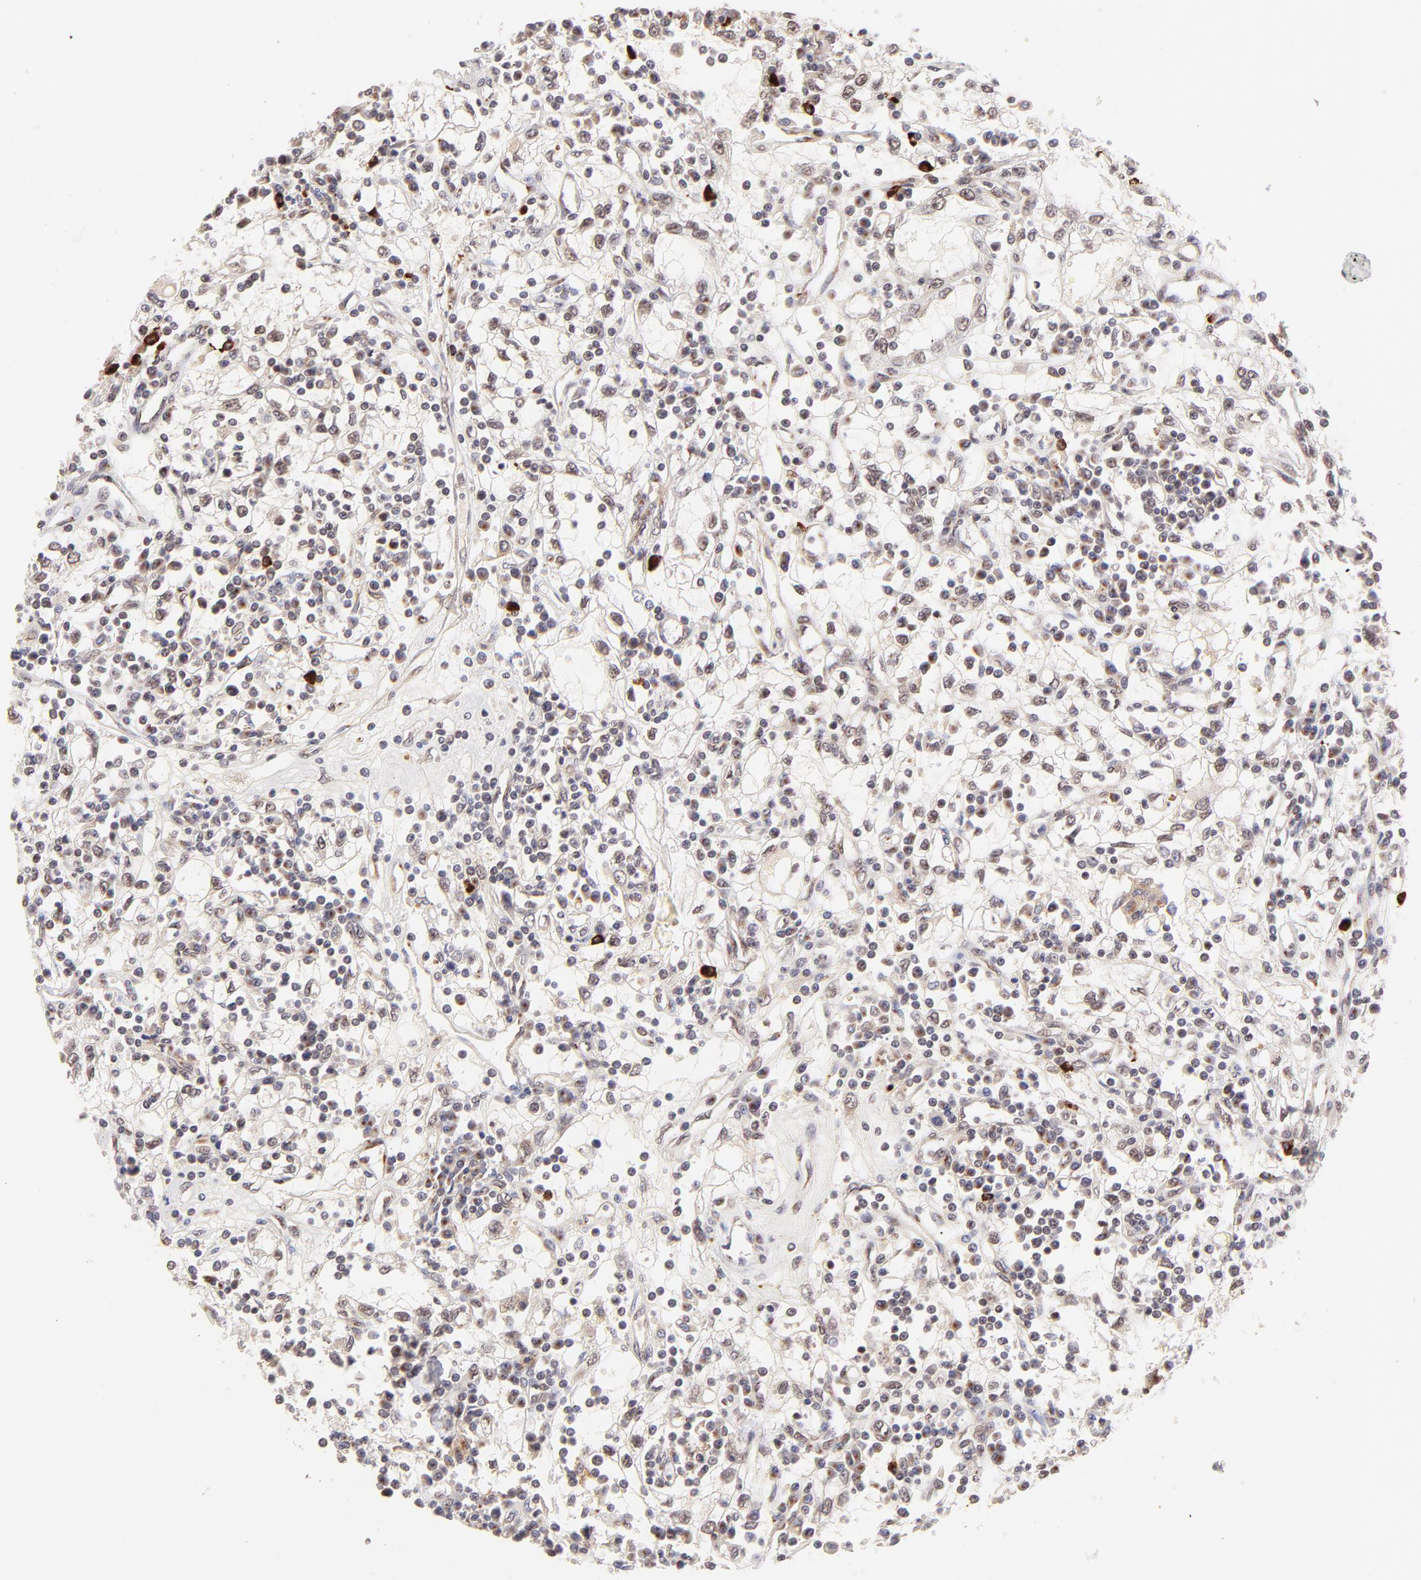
{"staining": {"intensity": "weak", "quantity": "25%-75%", "location": "nuclear"}, "tissue": "renal cancer", "cell_type": "Tumor cells", "image_type": "cancer", "snomed": [{"axis": "morphology", "description": "Adenocarcinoma, NOS"}, {"axis": "topography", "description": "Kidney"}], "caption": "An image of human renal adenocarcinoma stained for a protein exhibits weak nuclear brown staining in tumor cells.", "gene": "MED12", "patient": {"sex": "male", "age": 82}}